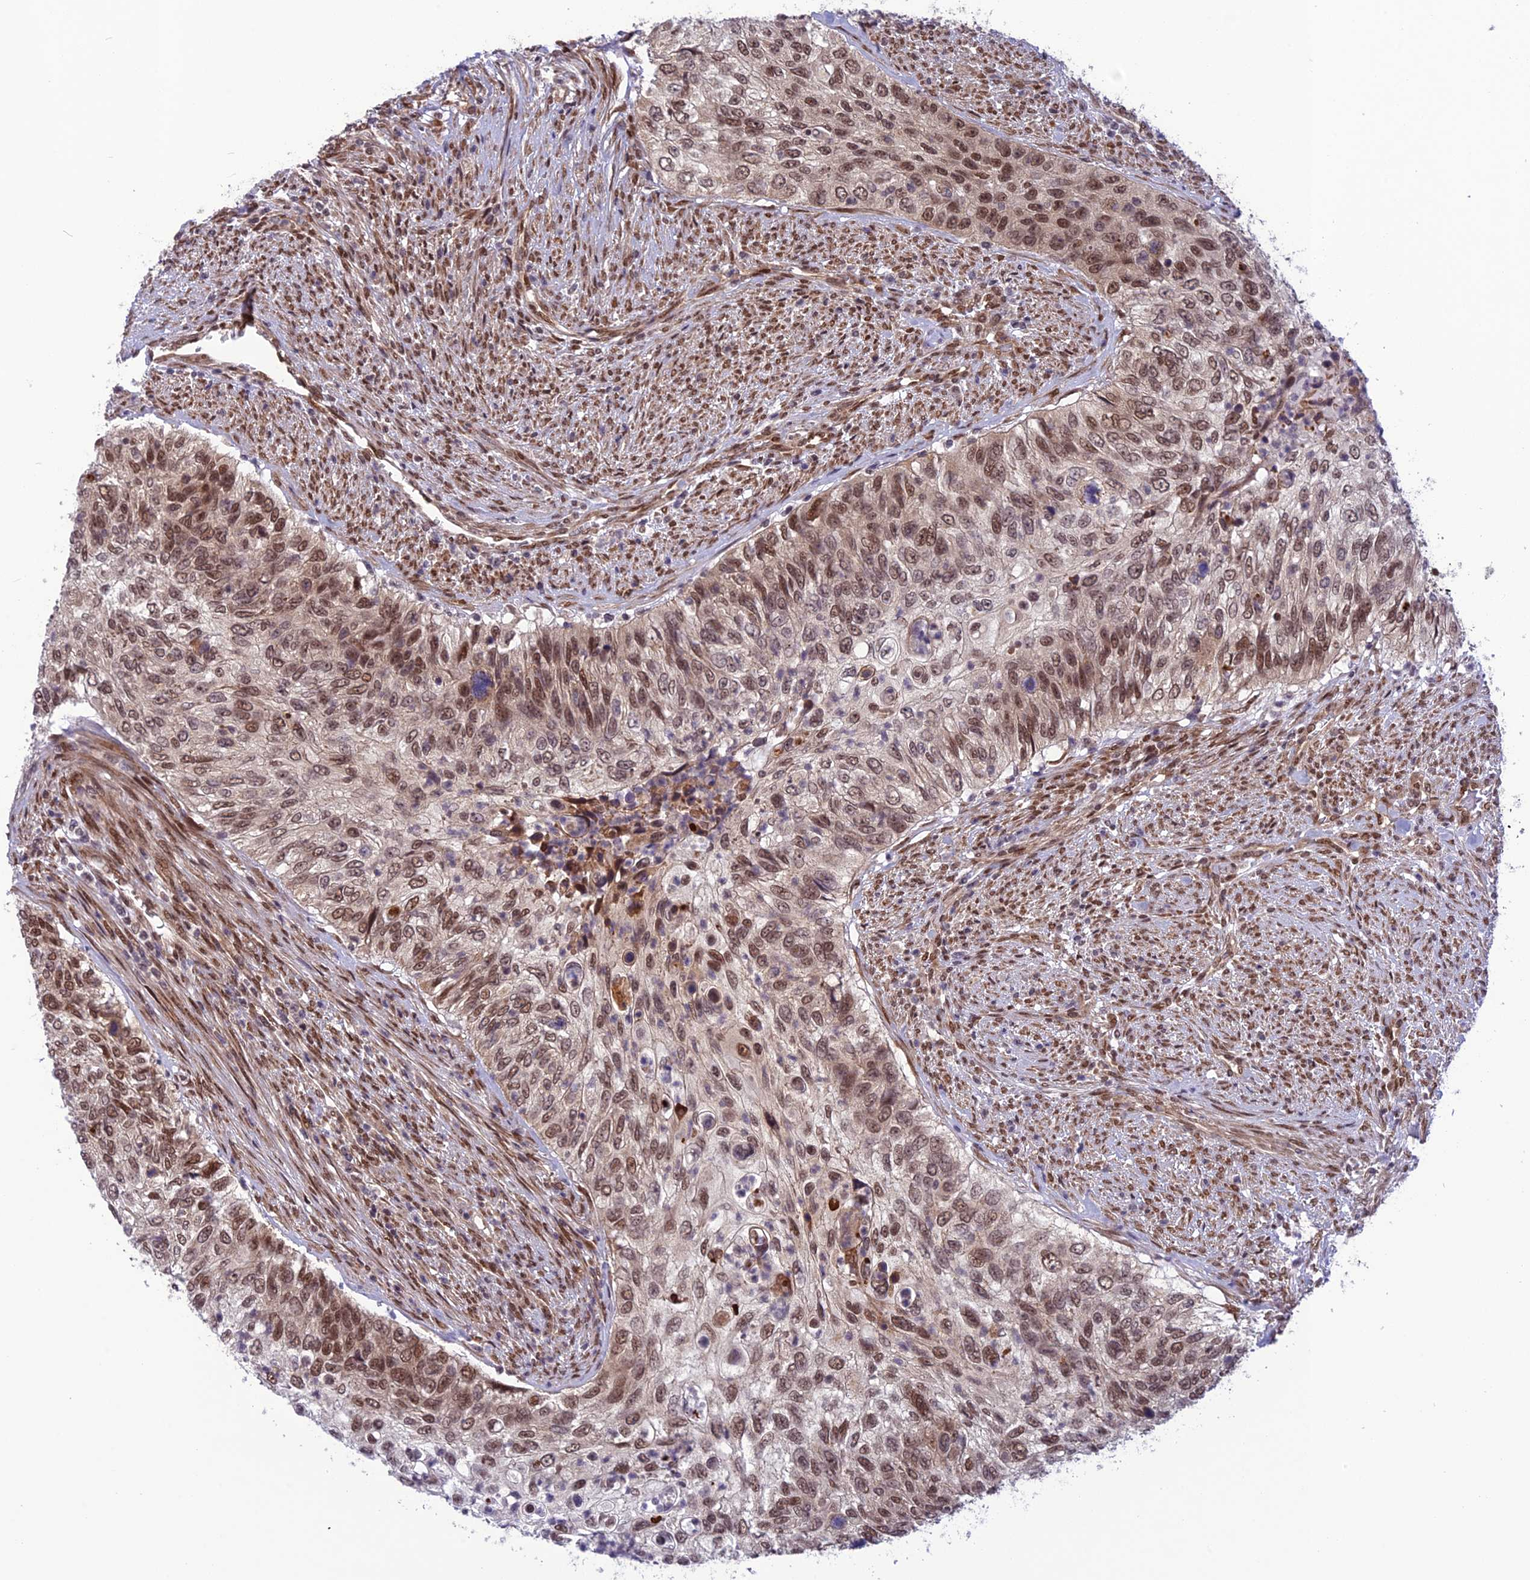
{"staining": {"intensity": "moderate", "quantity": ">75%", "location": "nuclear"}, "tissue": "urothelial cancer", "cell_type": "Tumor cells", "image_type": "cancer", "snomed": [{"axis": "morphology", "description": "Urothelial carcinoma, High grade"}, {"axis": "topography", "description": "Urinary bladder"}], "caption": "Urothelial cancer stained for a protein (brown) displays moderate nuclear positive staining in about >75% of tumor cells.", "gene": "RTRAF", "patient": {"sex": "female", "age": 60}}